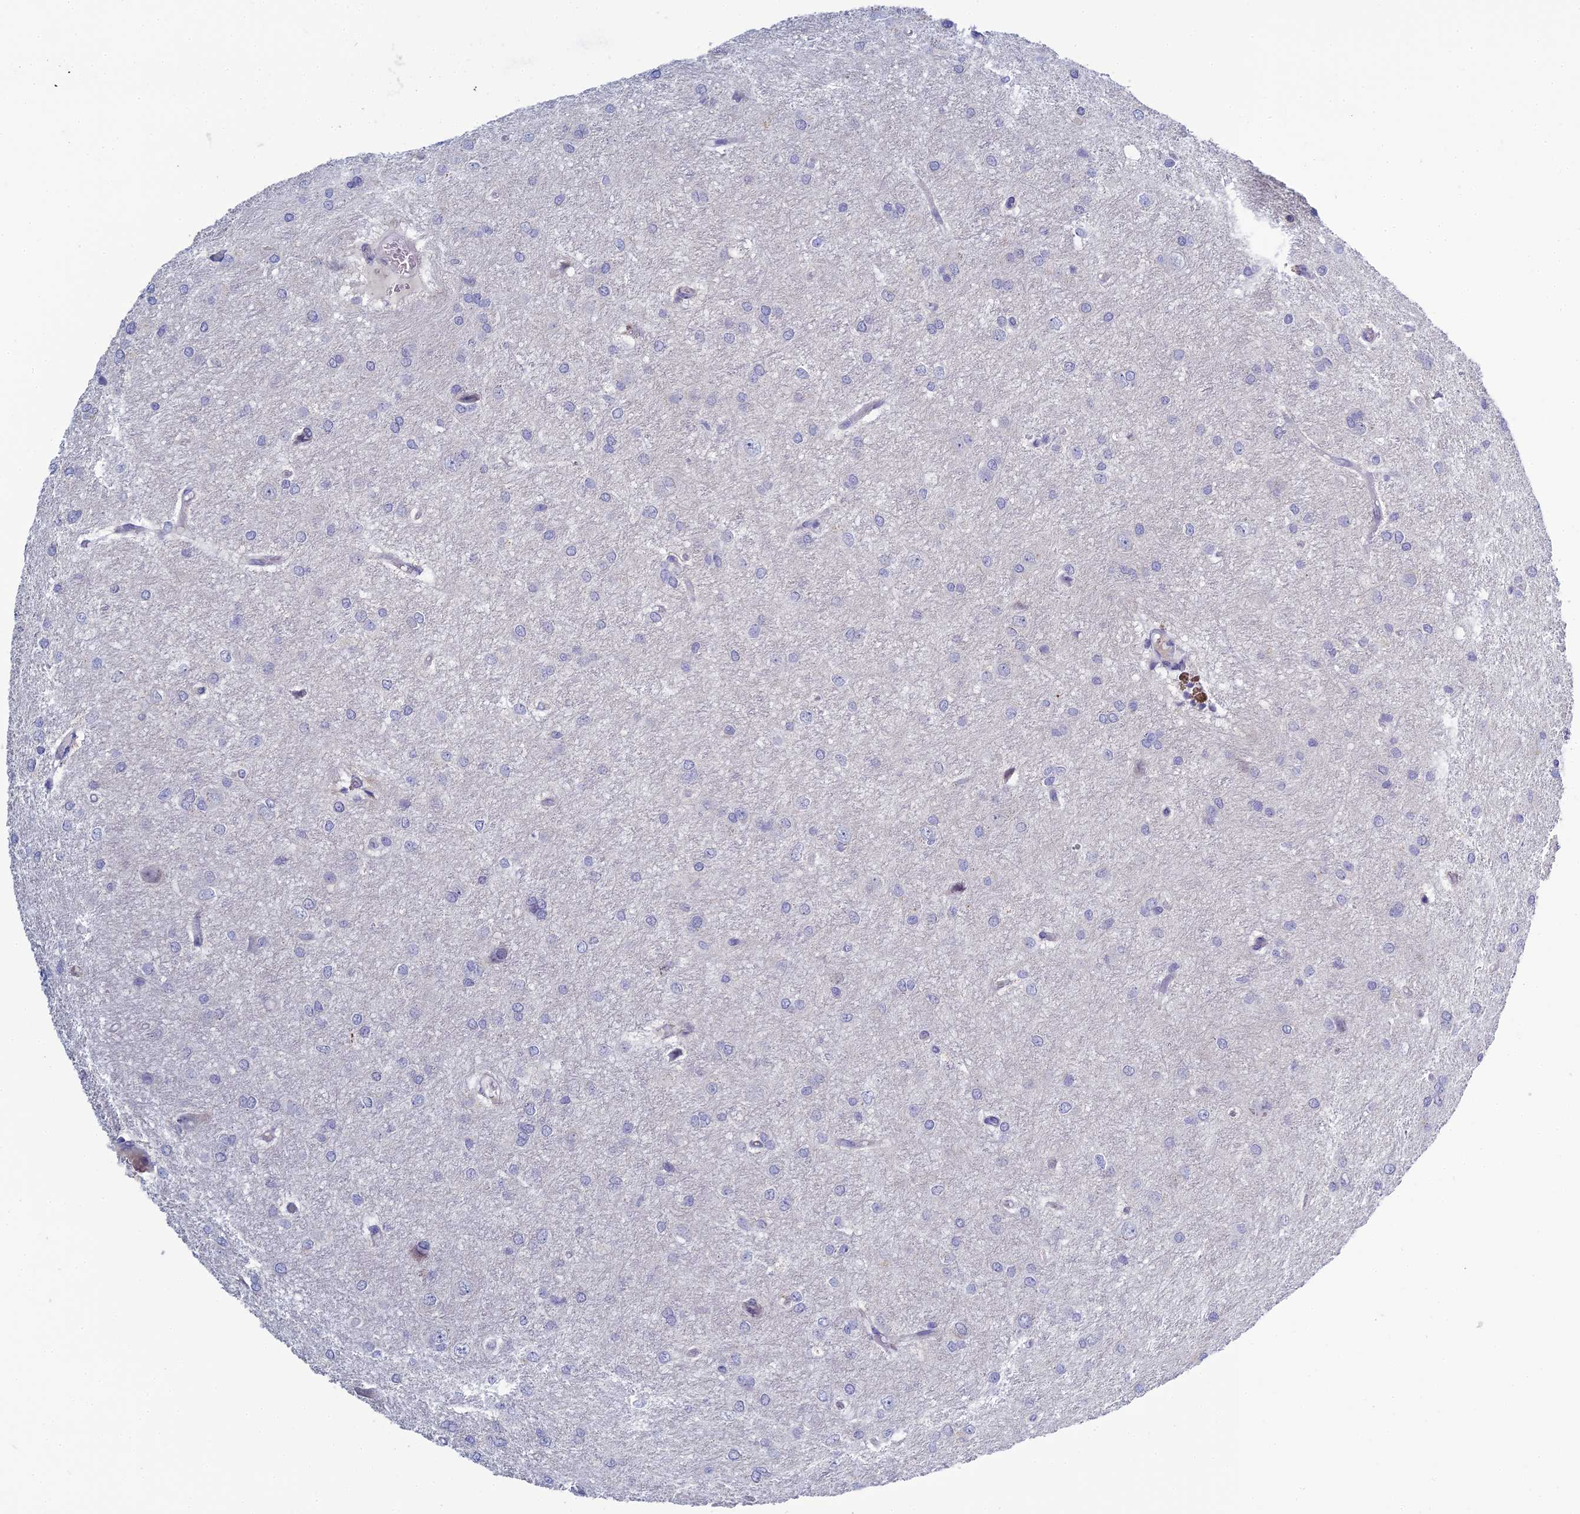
{"staining": {"intensity": "negative", "quantity": "none", "location": "none"}, "tissue": "glioma", "cell_type": "Tumor cells", "image_type": "cancer", "snomed": [{"axis": "morphology", "description": "Glioma, malignant, High grade"}, {"axis": "topography", "description": "Brain"}], "caption": "Immunohistochemistry micrograph of neoplastic tissue: human glioma stained with DAB reveals no significant protein positivity in tumor cells.", "gene": "MUC13", "patient": {"sex": "female", "age": 50}}